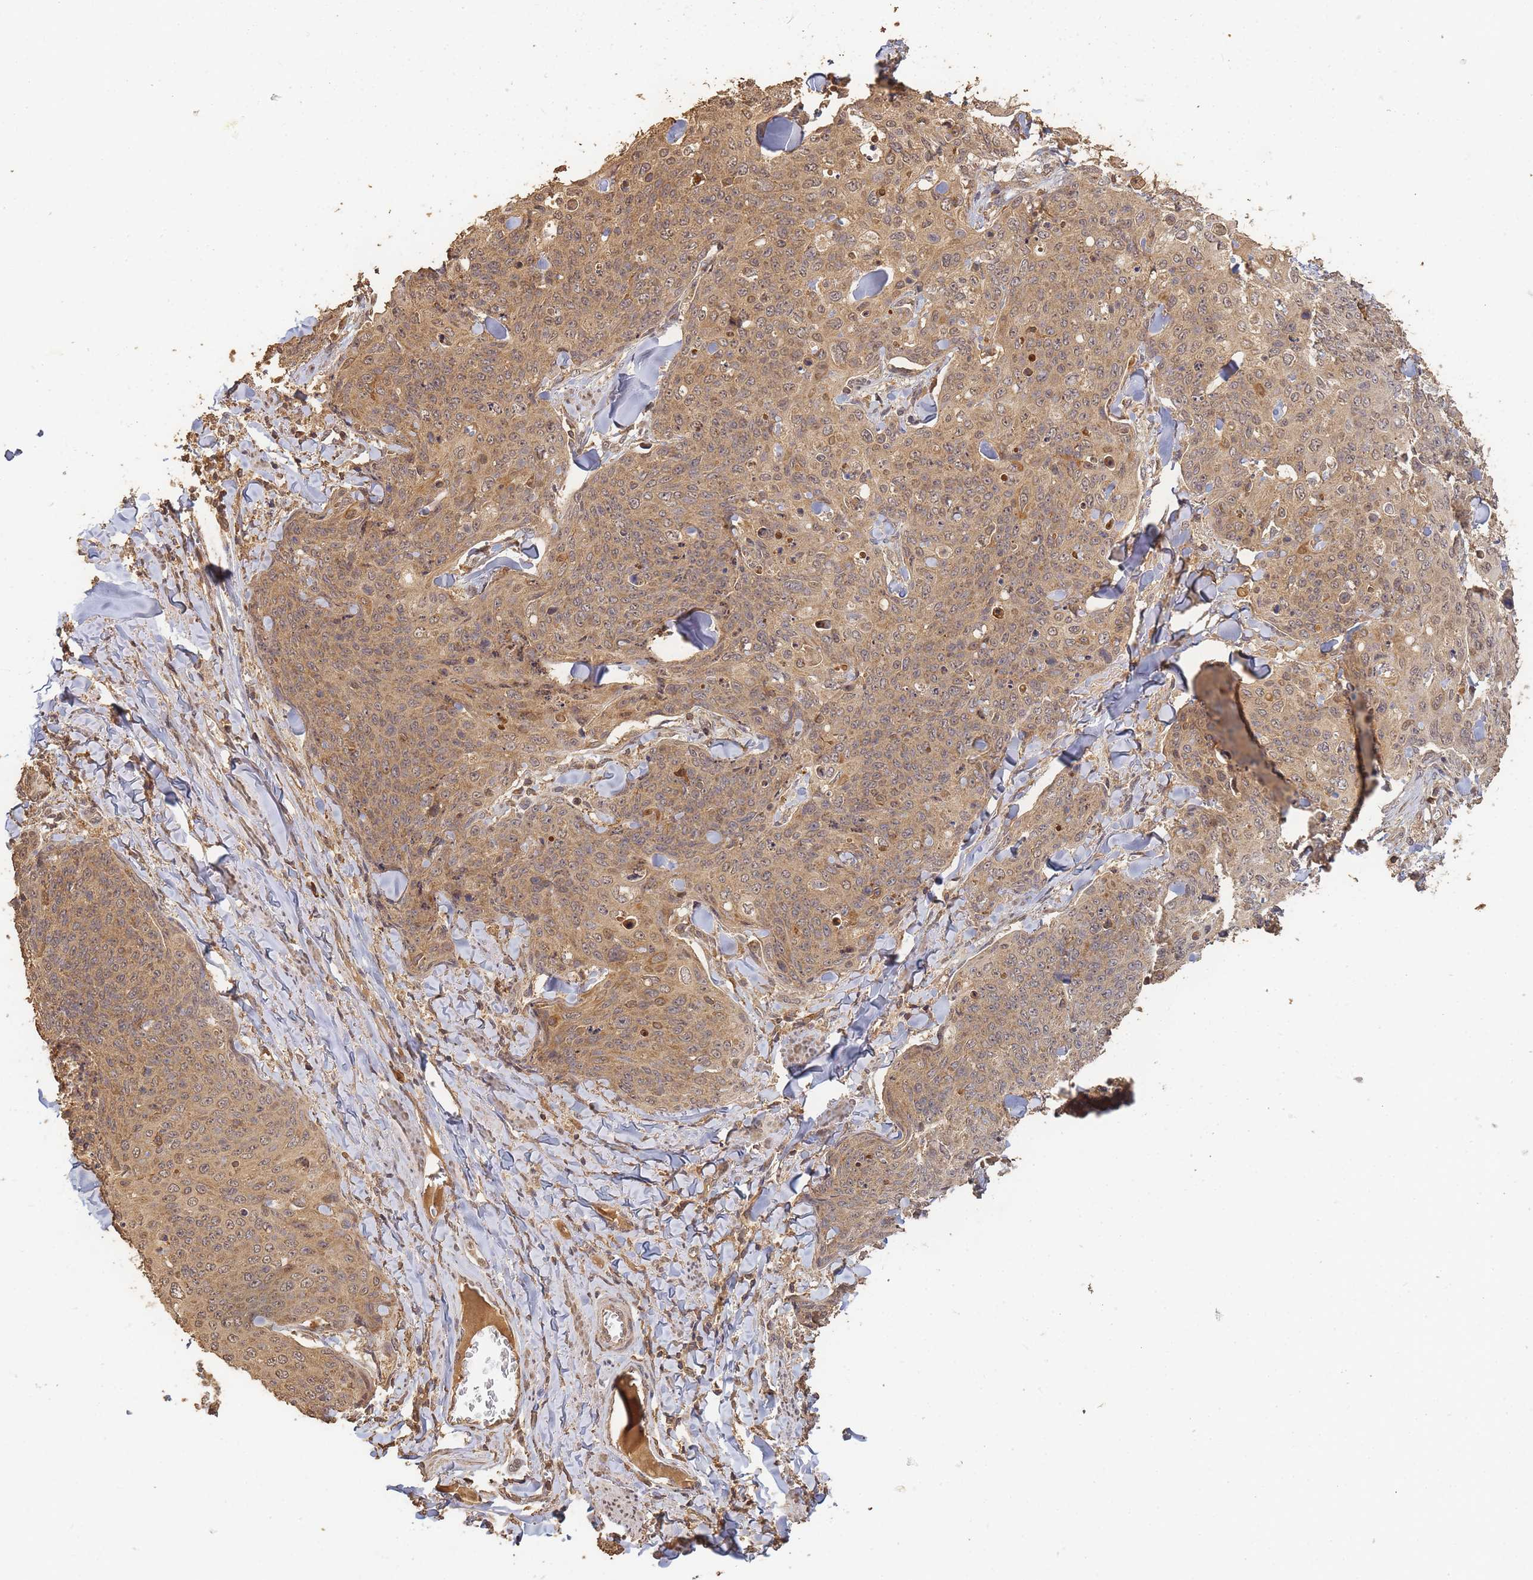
{"staining": {"intensity": "moderate", "quantity": ">75%", "location": "cytoplasmic/membranous,nuclear"}, "tissue": "skin cancer", "cell_type": "Tumor cells", "image_type": "cancer", "snomed": [{"axis": "morphology", "description": "Squamous cell carcinoma, NOS"}, {"axis": "topography", "description": "Skin"}, {"axis": "topography", "description": "Vulva"}], "caption": "Human skin cancer stained for a protein (brown) displays moderate cytoplasmic/membranous and nuclear positive expression in about >75% of tumor cells.", "gene": "ALKBH1", "patient": {"sex": "female", "age": 85}}